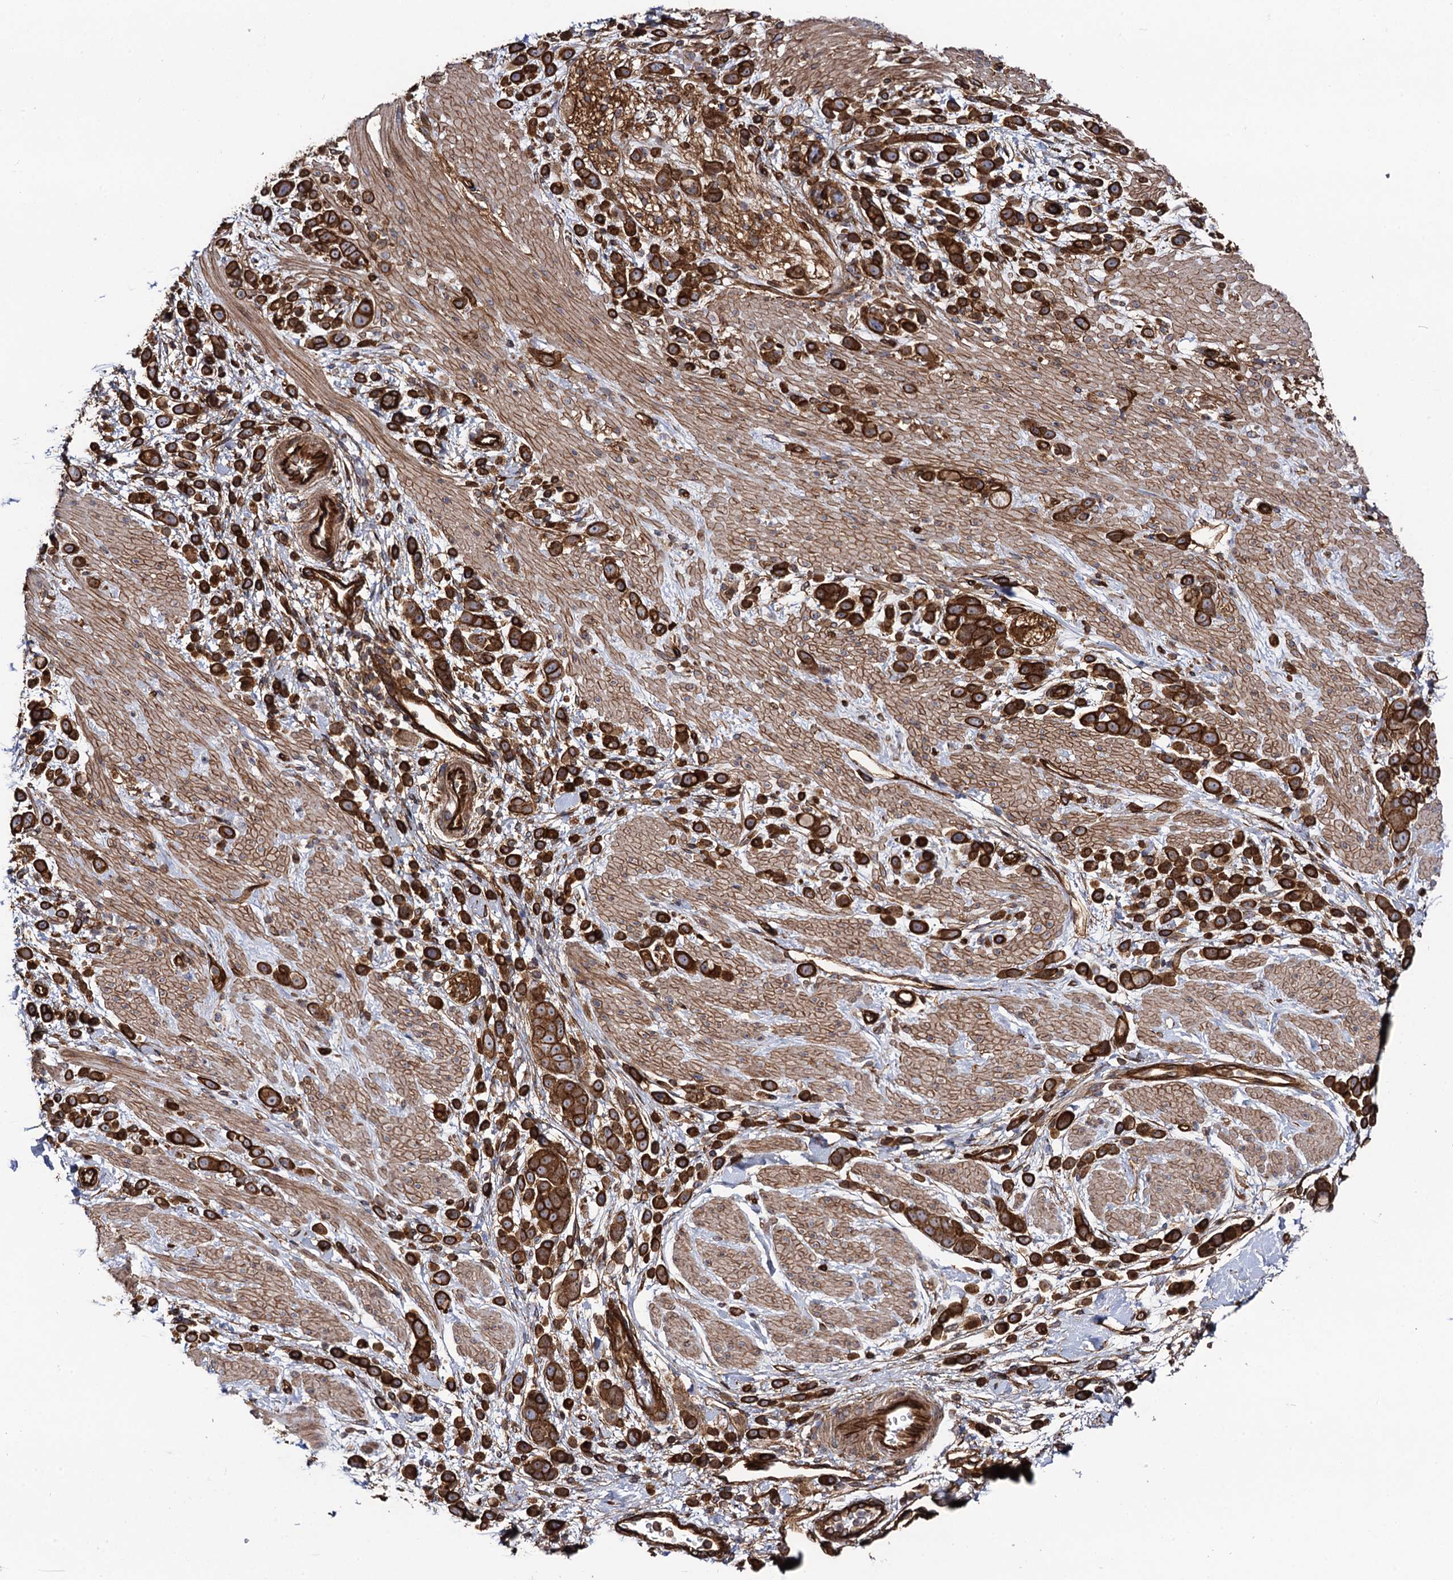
{"staining": {"intensity": "strong", "quantity": ">75%", "location": "cytoplasmic/membranous"}, "tissue": "pancreatic cancer", "cell_type": "Tumor cells", "image_type": "cancer", "snomed": [{"axis": "morphology", "description": "Normal tissue, NOS"}, {"axis": "morphology", "description": "Adenocarcinoma, NOS"}, {"axis": "topography", "description": "Pancreas"}], "caption": "The immunohistochemical stain labels strong cytoplasmic/membranous positivity in tumor cells of pancreatic cancer tissue.", "gene": "CIP2A", "patient": {"sex": "female", "age": 64}}